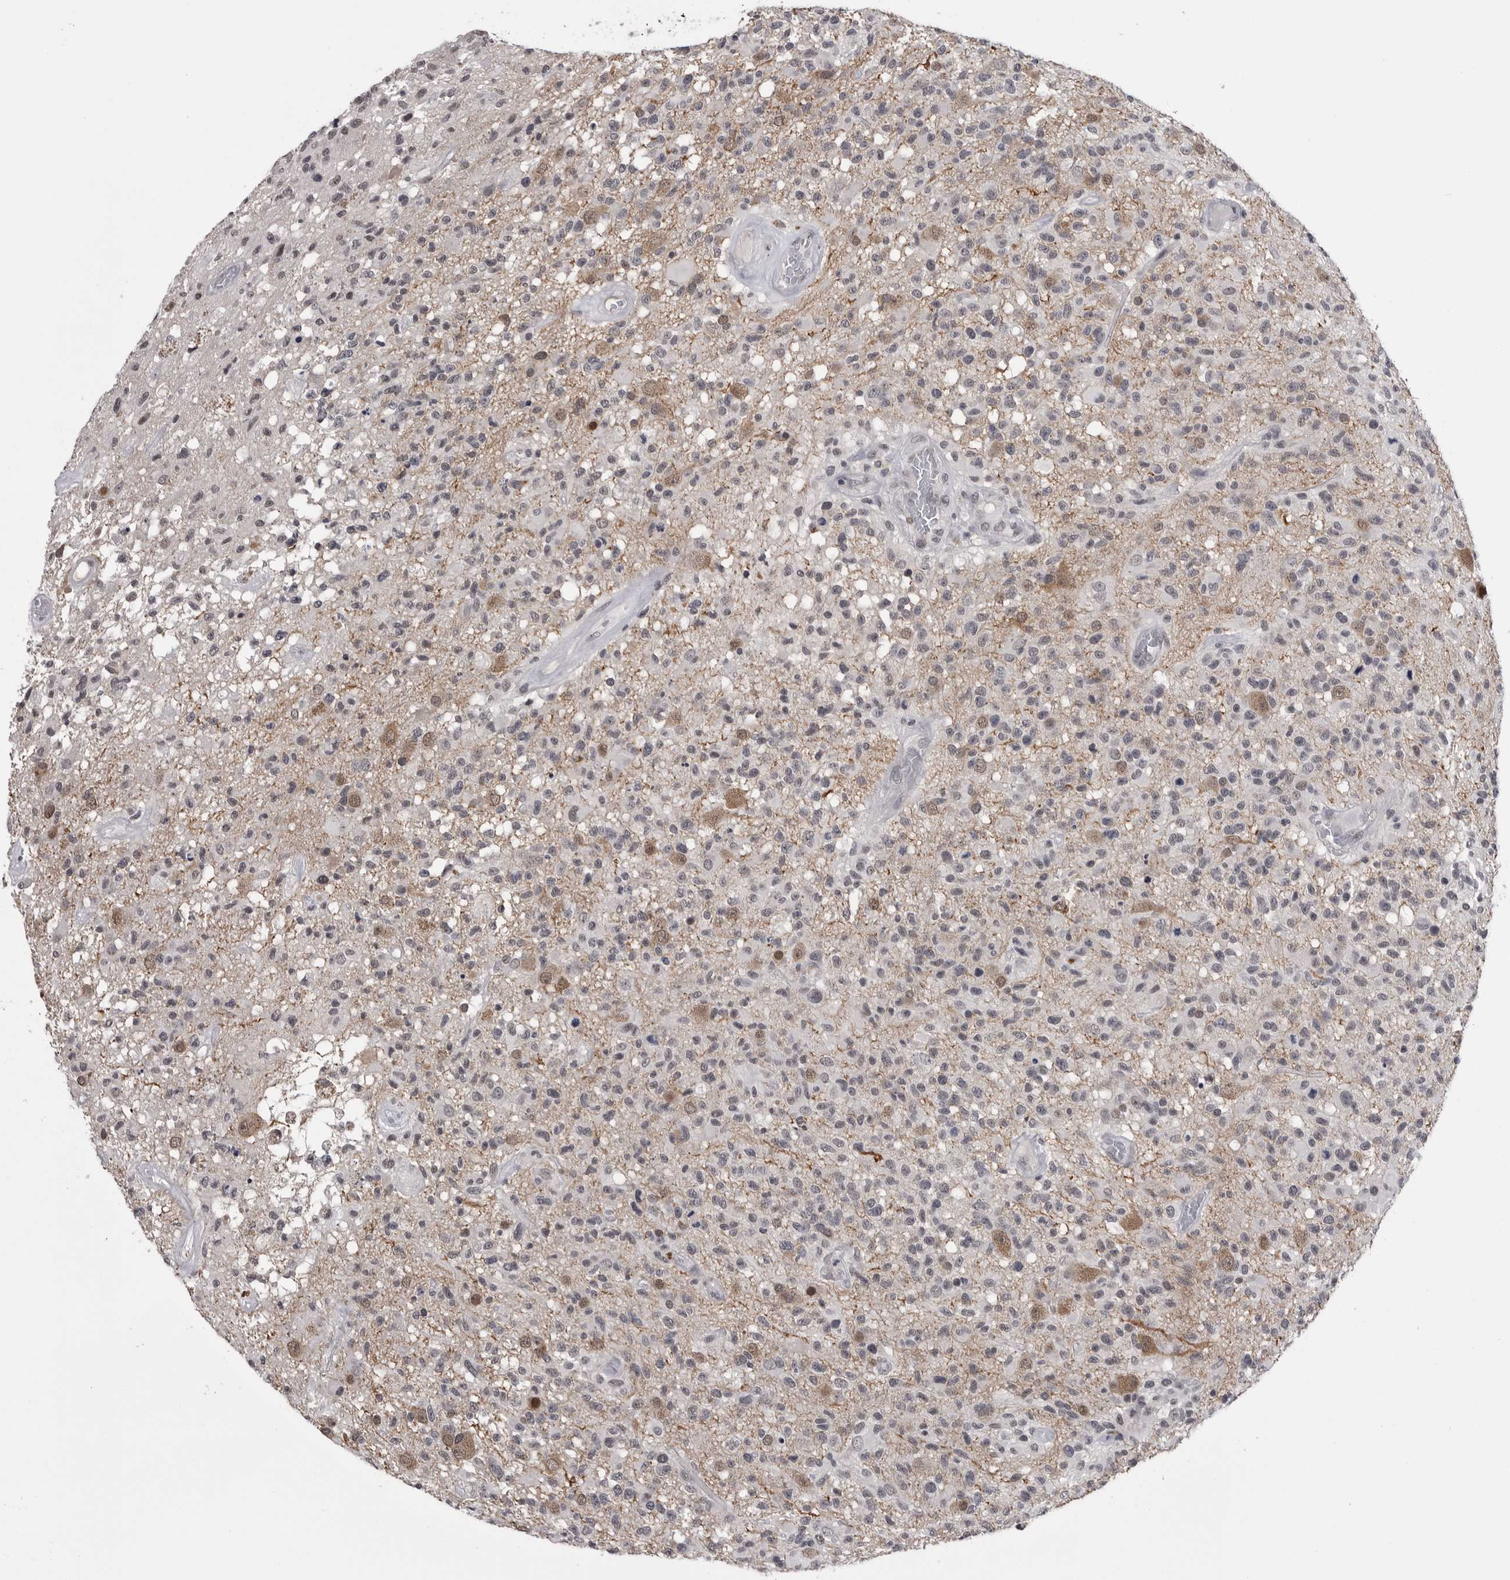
{"staining": {"intensity": "weak", "quantity": "<25%", "location": "nuclear"}, "tissue": "glioma", "cell_type": "Tumor cells", "image_type": "cancer", "snomed": [{"axis": "morphology", "description": "Glioma, malignant, High grade"}, {"axis": "morphology", "description": "Glioblastoma, NOS"}, {"axis": "topography", "description": "Brain"}], "caption": "Immunohistochemistry photomicrograph of neoplastic tissue: human glioma stained with DAB exhibits no significant protein positivity in tumor cells. The staining is performed using DAB (3,3'-diaminobenzidine) brown chromogen with nuclei counter-stained in using hematoxylin.", "gene": "DLG2", "patient": {"sex": "male", "age": 60}}